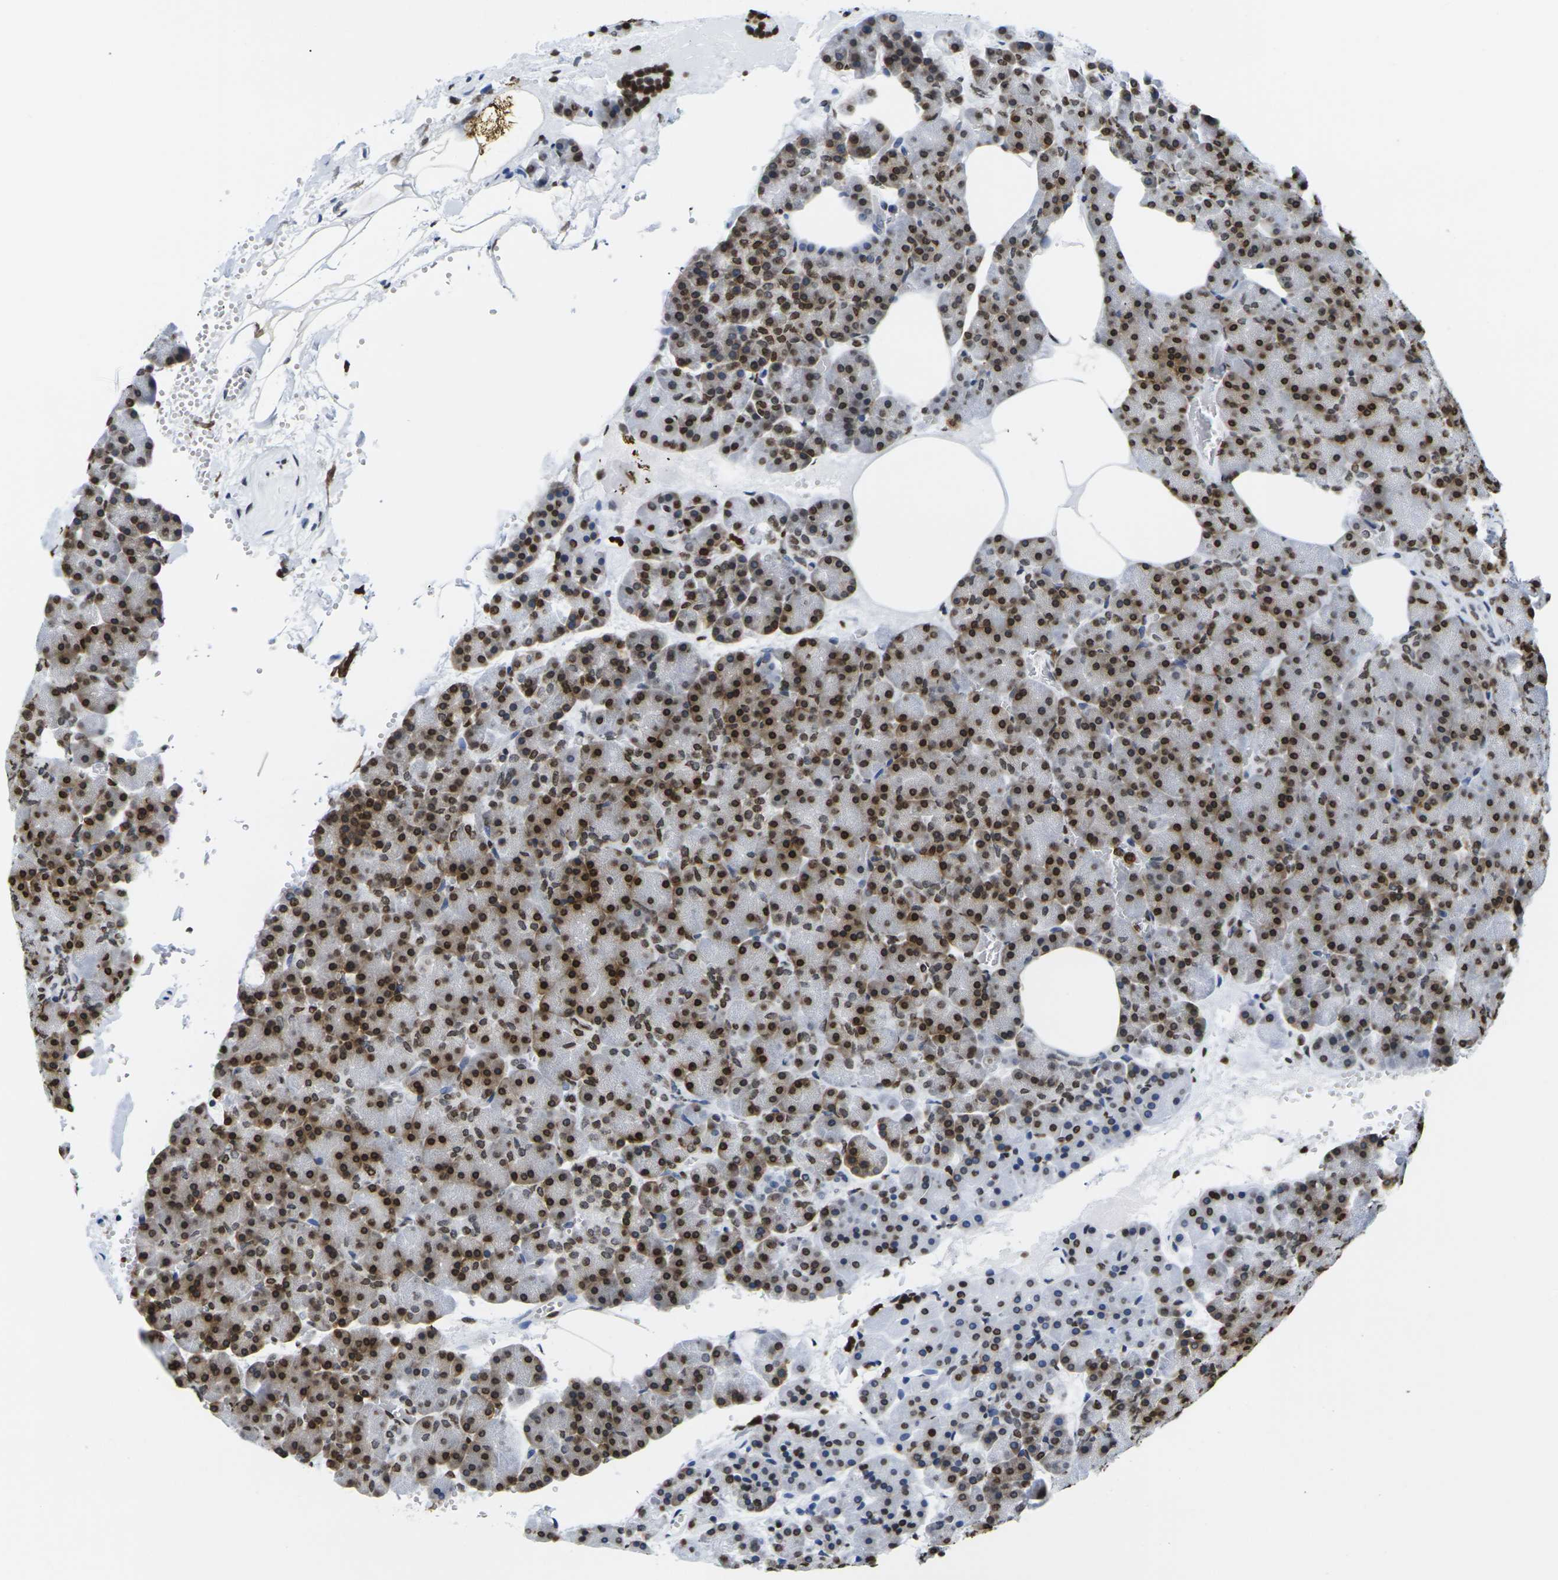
{"staining": {"intensity": "strong", "quantity": ">75%", "location": "nuclear"}, "tissue": "pancreas", "cell_type": "Exocrine glandular cells", "image_type": "normal", "snomed": [{"axis": "morphology", "description": "Normal tissue, NOS"}, {"axis": "topography", "description": "Pancreas"}], "caption": "An immunohistochemistry micrograph of benign tissue is shown. Protein staining in brown shows strong nuclear positivity in pancreas within exocrine glandular cells. The protein is stained brown, and the nuclei are stained in blue (DAB (3,3'-diaminobenzidine) IHC with brightfield microscopy, high magnification).", "gene": "H2AC21", "patient": {"sex": "female", "age": 35}}